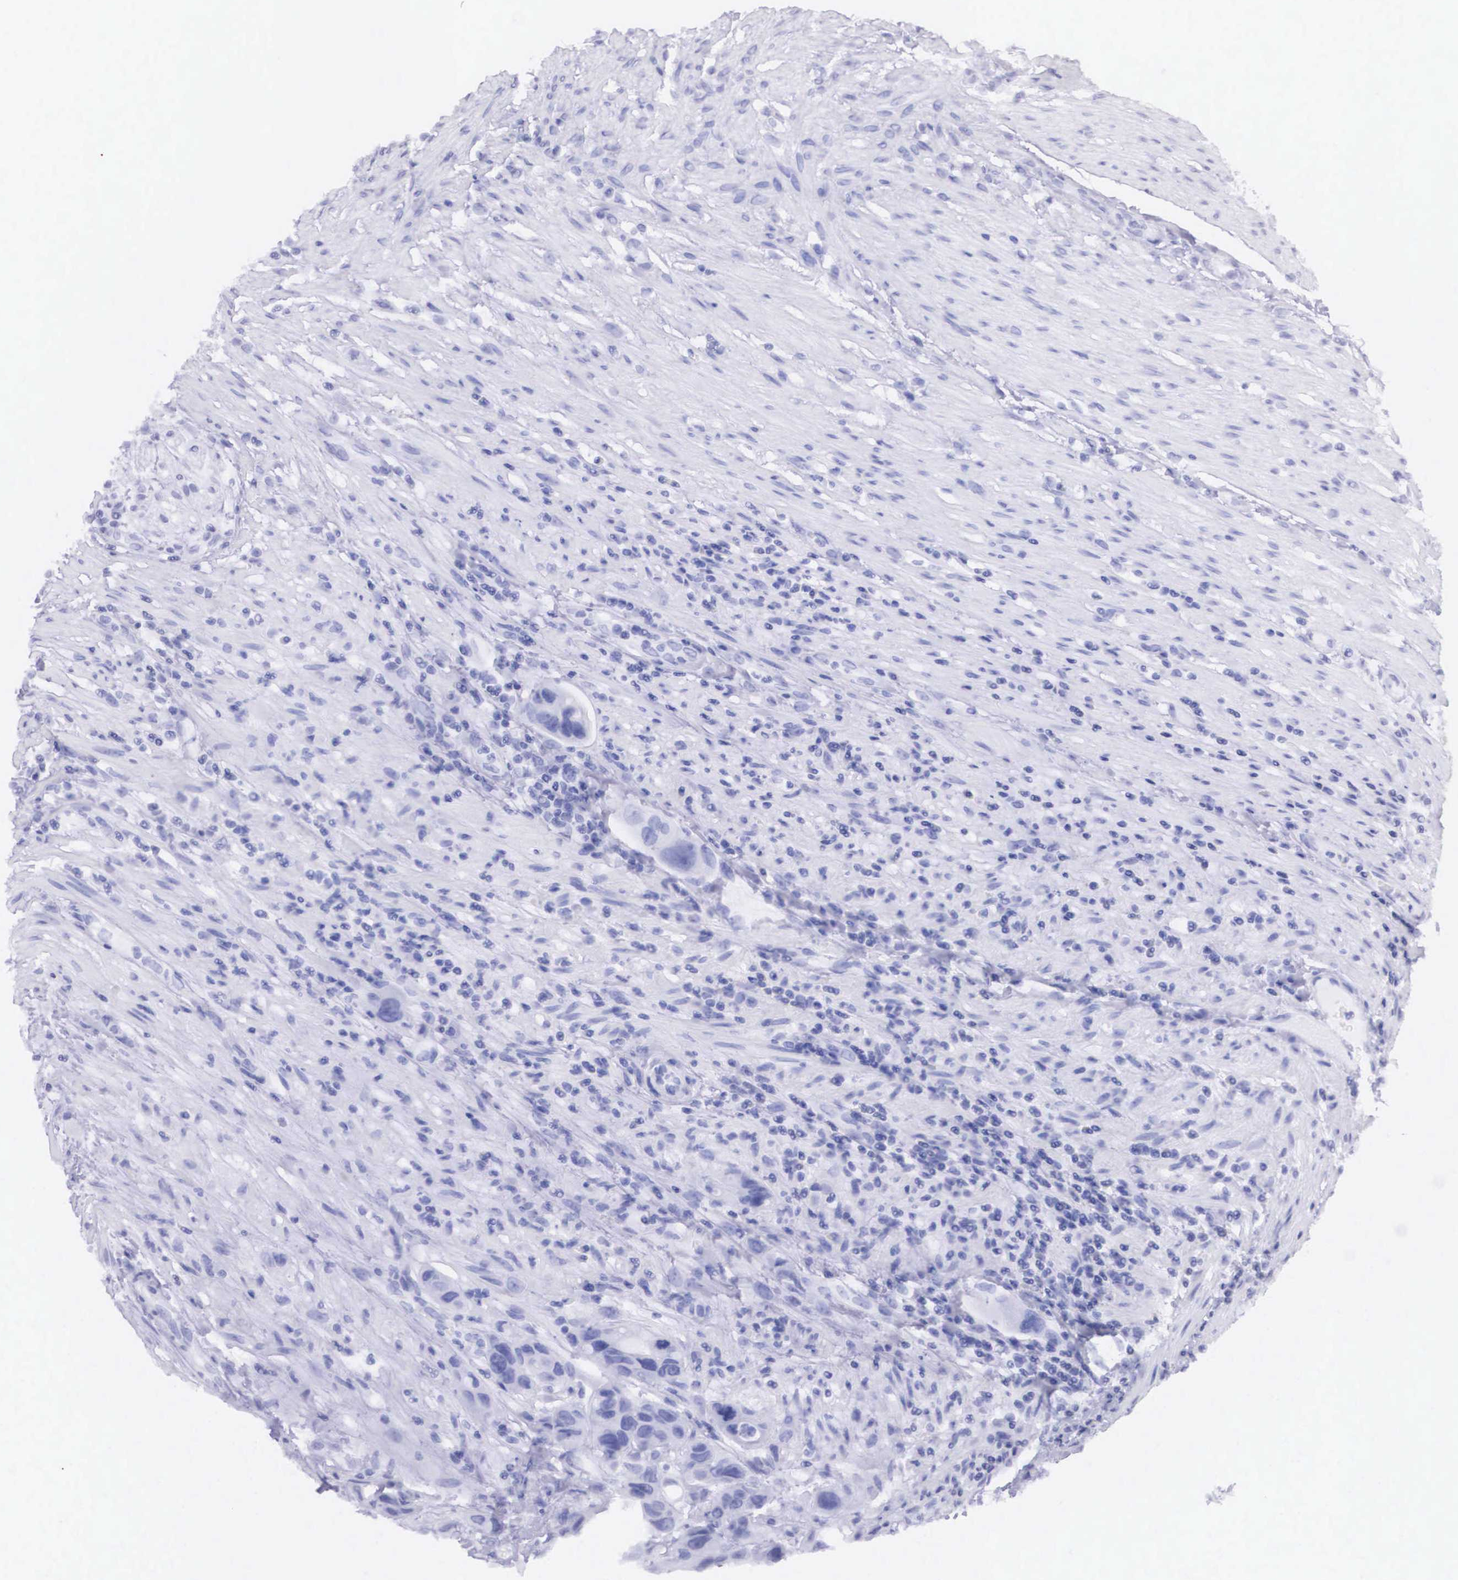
{"staining": {"intensity": "negative", "quantity": "none", "location": "none"}, "tissue": "colorectal cancer", "cell_type": "Tumor cells", "image_type": "cancer", "snomed": [{"axis": "morphology", "description": "Adenocarcinoma, NOS"}, {"axis": "topography", "description": "Colon"}], "caption": "Immunohistochemical staining of human adenocarcinoma (colorectal) shows no significant expression in tumor cells.", "gene": "ETV6", "patient": {"sex": "female", "age": 70}}